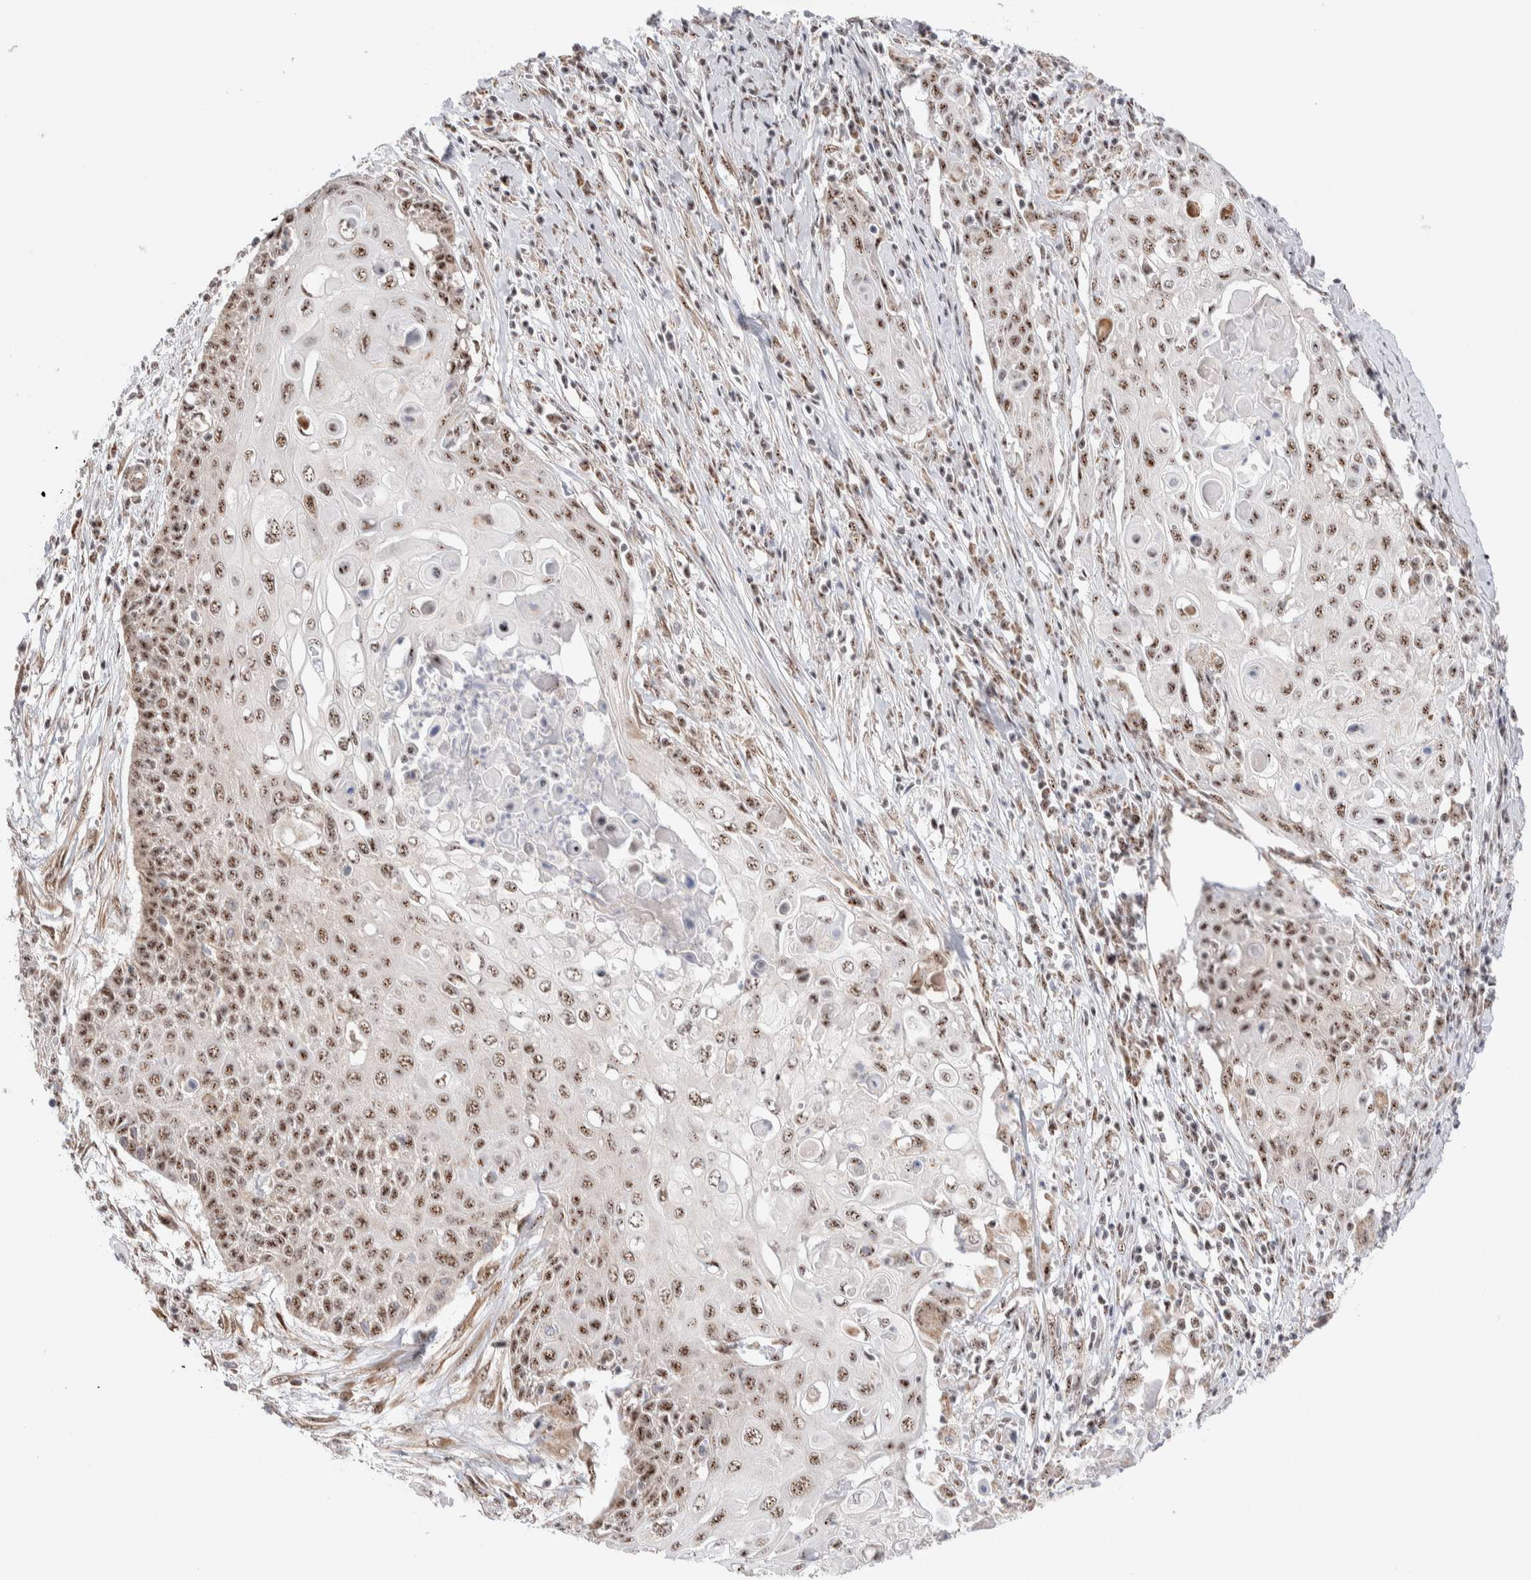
{"staining": {"intensity": "moderate", "quantity": ">75%", "location": "nuclear"}, "tissue": "cervical cancer", "cell_type": "Tumor cells", "image_type": "cancer", "snomed": [{"axis": "morphology", "description": "Squamous cell carcinoma, NOS"}, {"axis": "topography", "description": "Cervix"}], "caption": "Cervical squamous cell carcinoma stained with a protein marker displays moderate staining in tumor cells.", "gene": "ZNF695", "patient": {"sex": "female", "age": 39}}